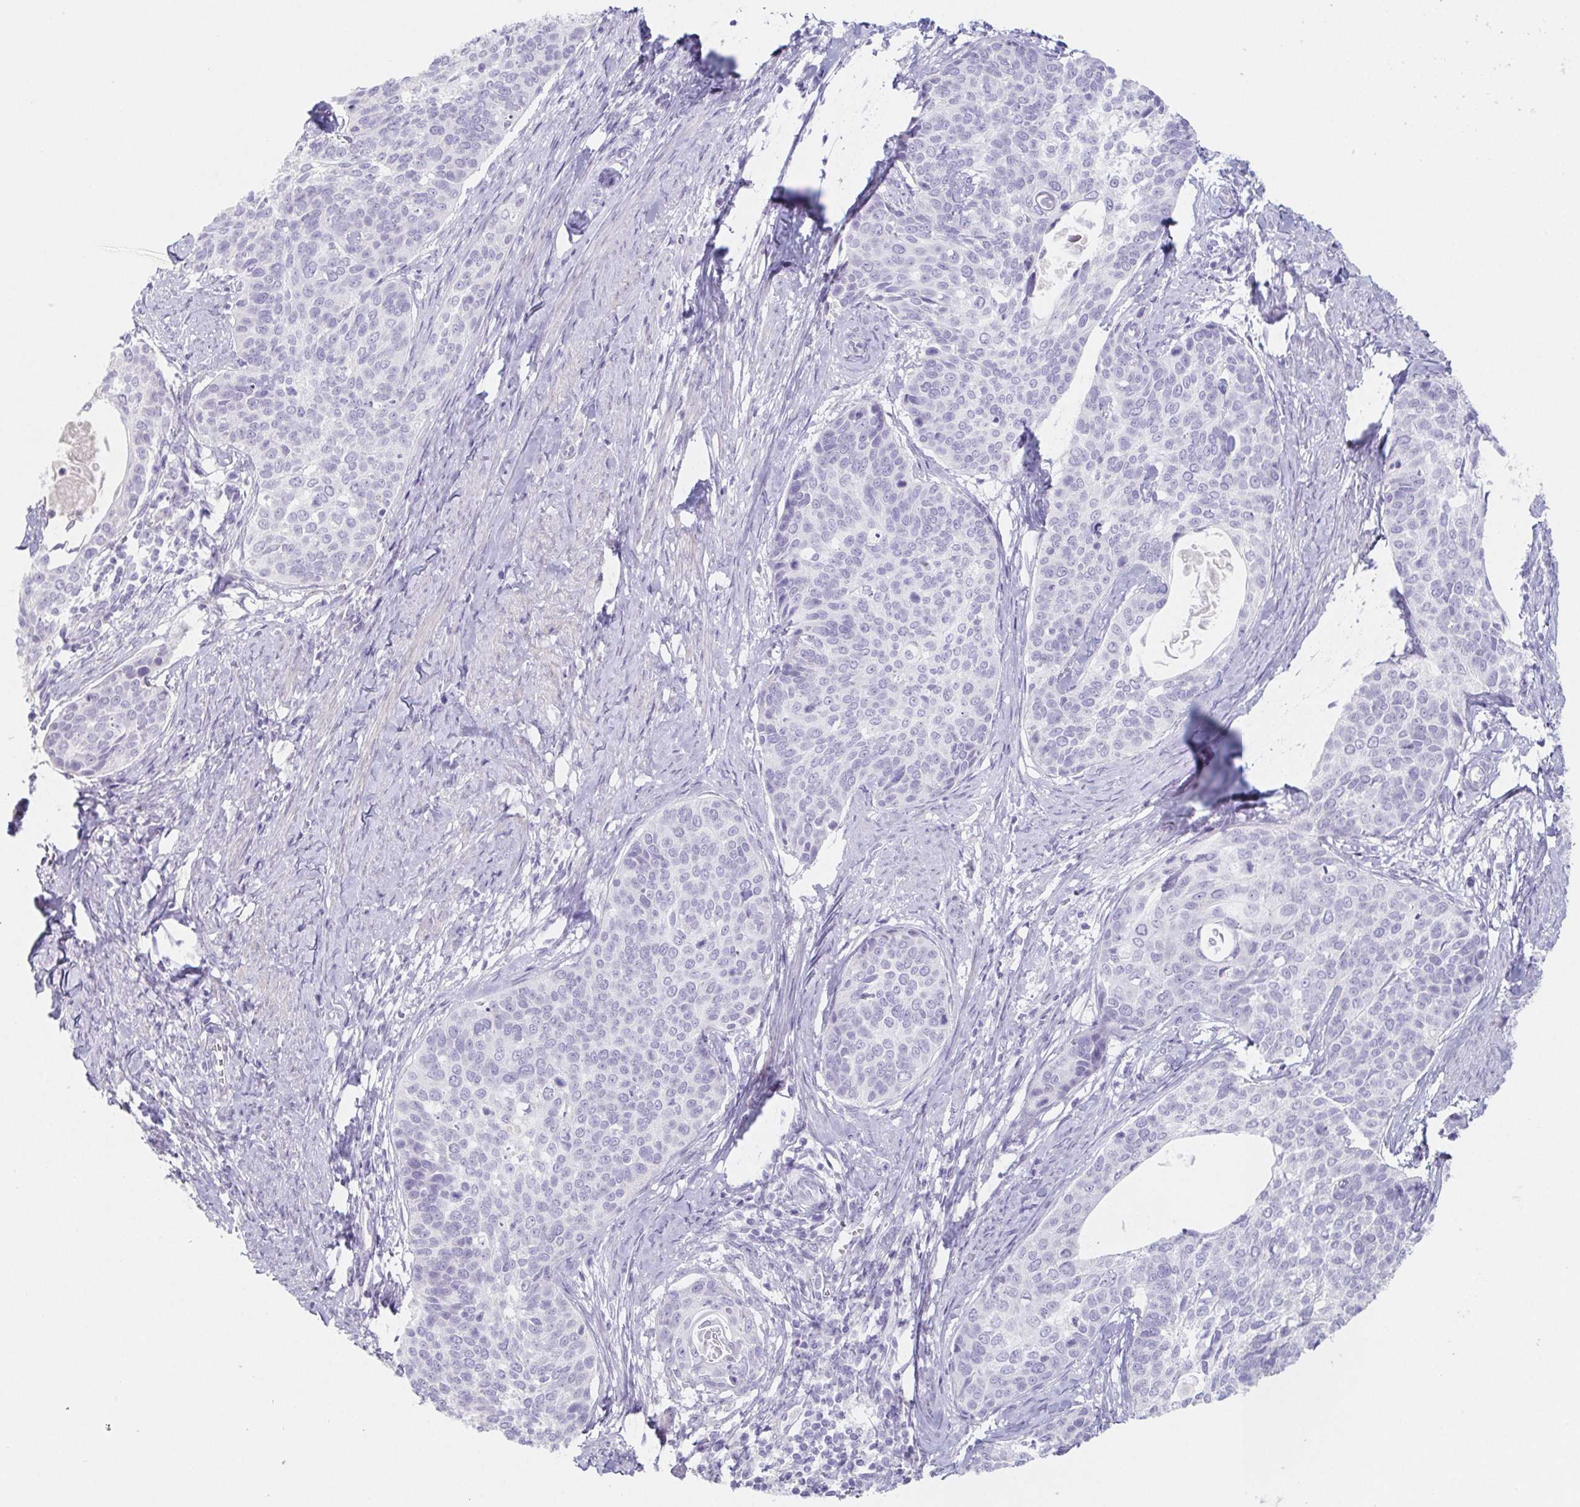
{"staining": {"intensity": "negative", "quantity": "none", "location": "none"}, "tissue": "cervical cancer", "cell_type": "Tumor cells", "image_type": "cancer", "snomed": [{"axis": "morphology", "description": "Squamous cell carcinoma, NOS"}, {"axis": "topography", "description": "Cervix"}], "caption": "Human cervical squamous cell carcinoma stained for a protein using immunohistochemistry shows no expression in tumor cells.", "gene": "HDGFL1", "patient": {"sex": "female", "age": 69}}